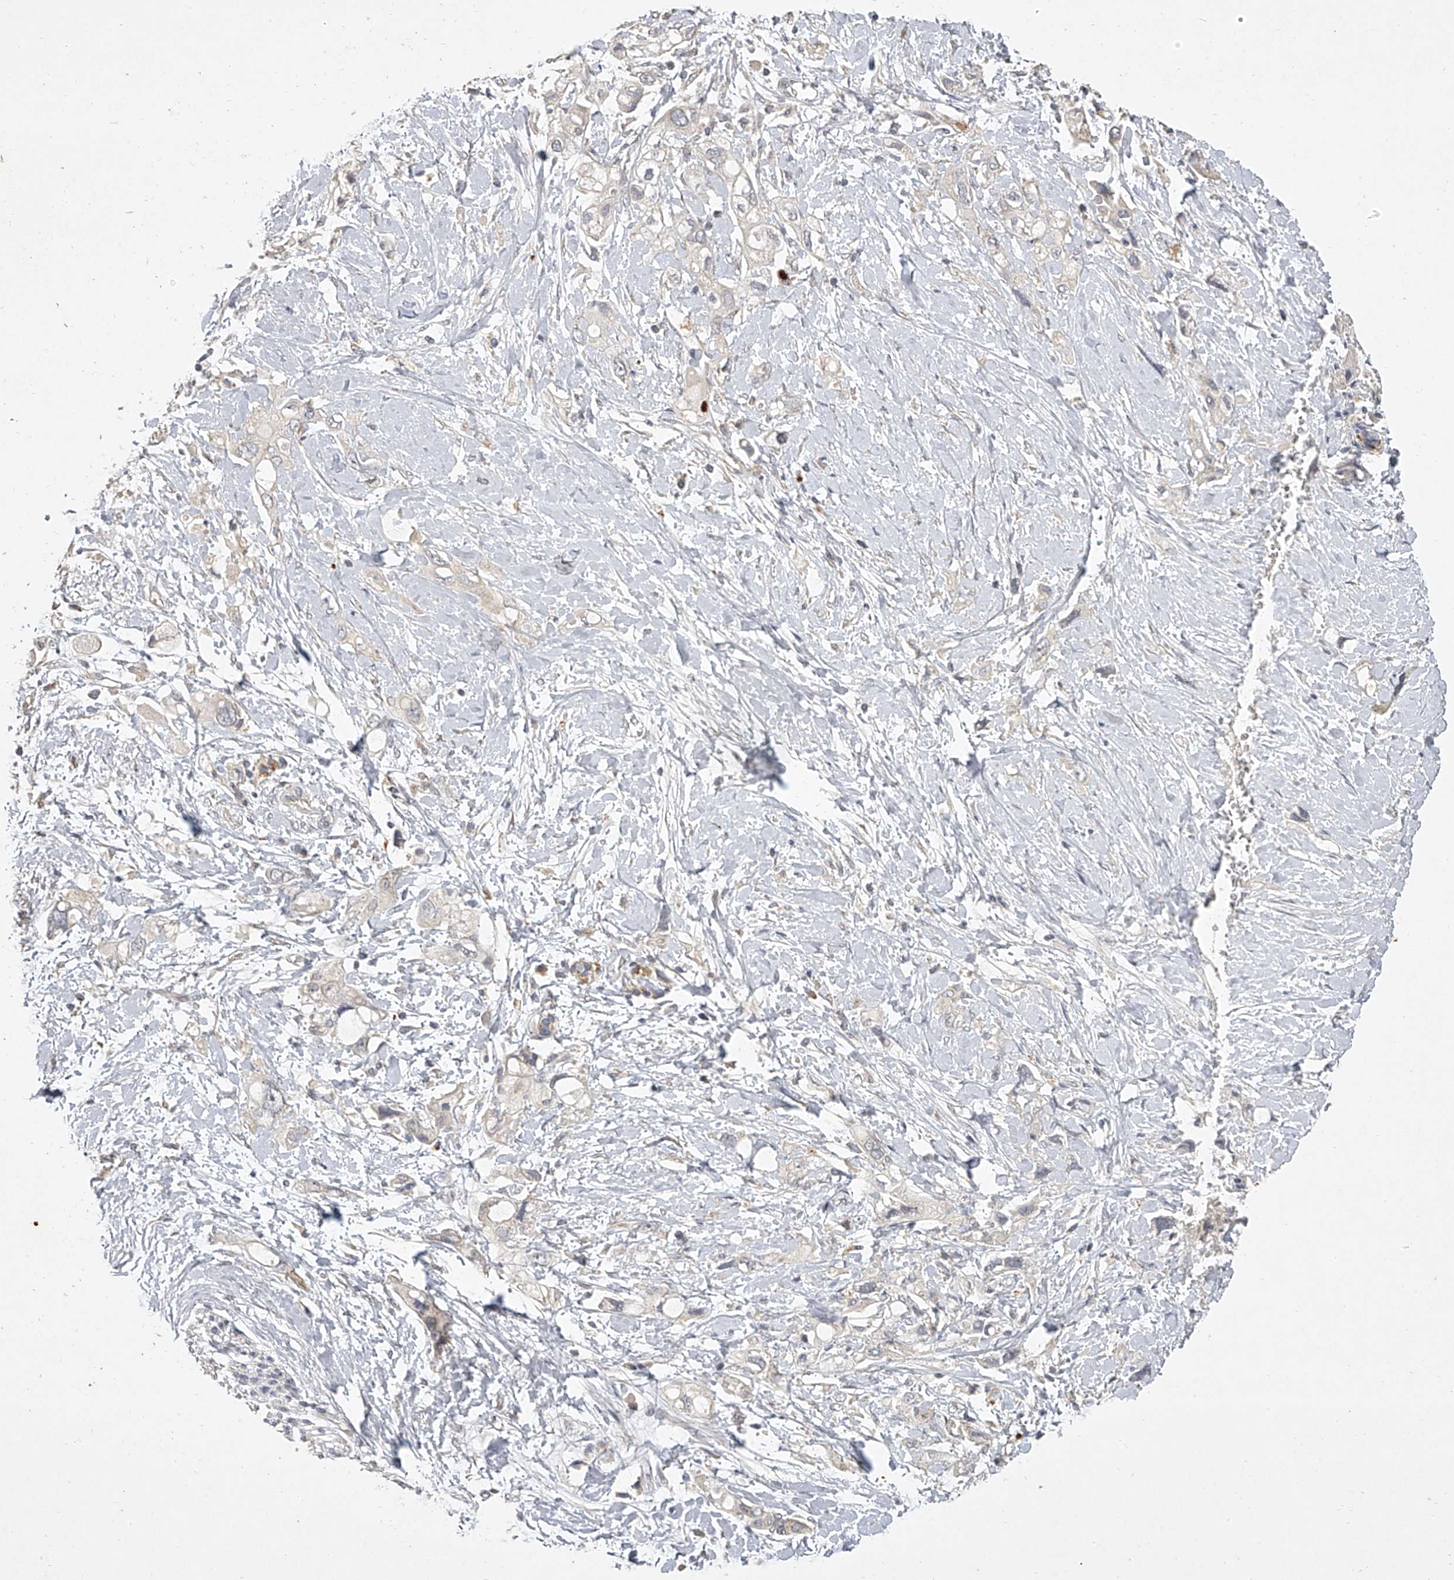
{"staining": {"intensity": "negative", "quantity": "none", "location": "none"}, "tissue": "pancreatic cancer", "cell_type": "Tumor cells", "image_type": "cancer", "snomed": [{"axis": "morphology", "description": "Adenocarcinoma, NOS"}, {"axis": "topography", "description": "Pancreas"}], "caption": "Protein analysis of adenocarcinoma (pancreatic) reveals no significant expression in tumor cells. Brightfield microscopy of immunohistochemistry (IHC) stained with DAB (3,3'-diaminobenzidine) (brown) and hematoxylin (blue), captured at high magnification.", "gene": "DOCK9", "patient": {"sex": "female", "age": 56}}